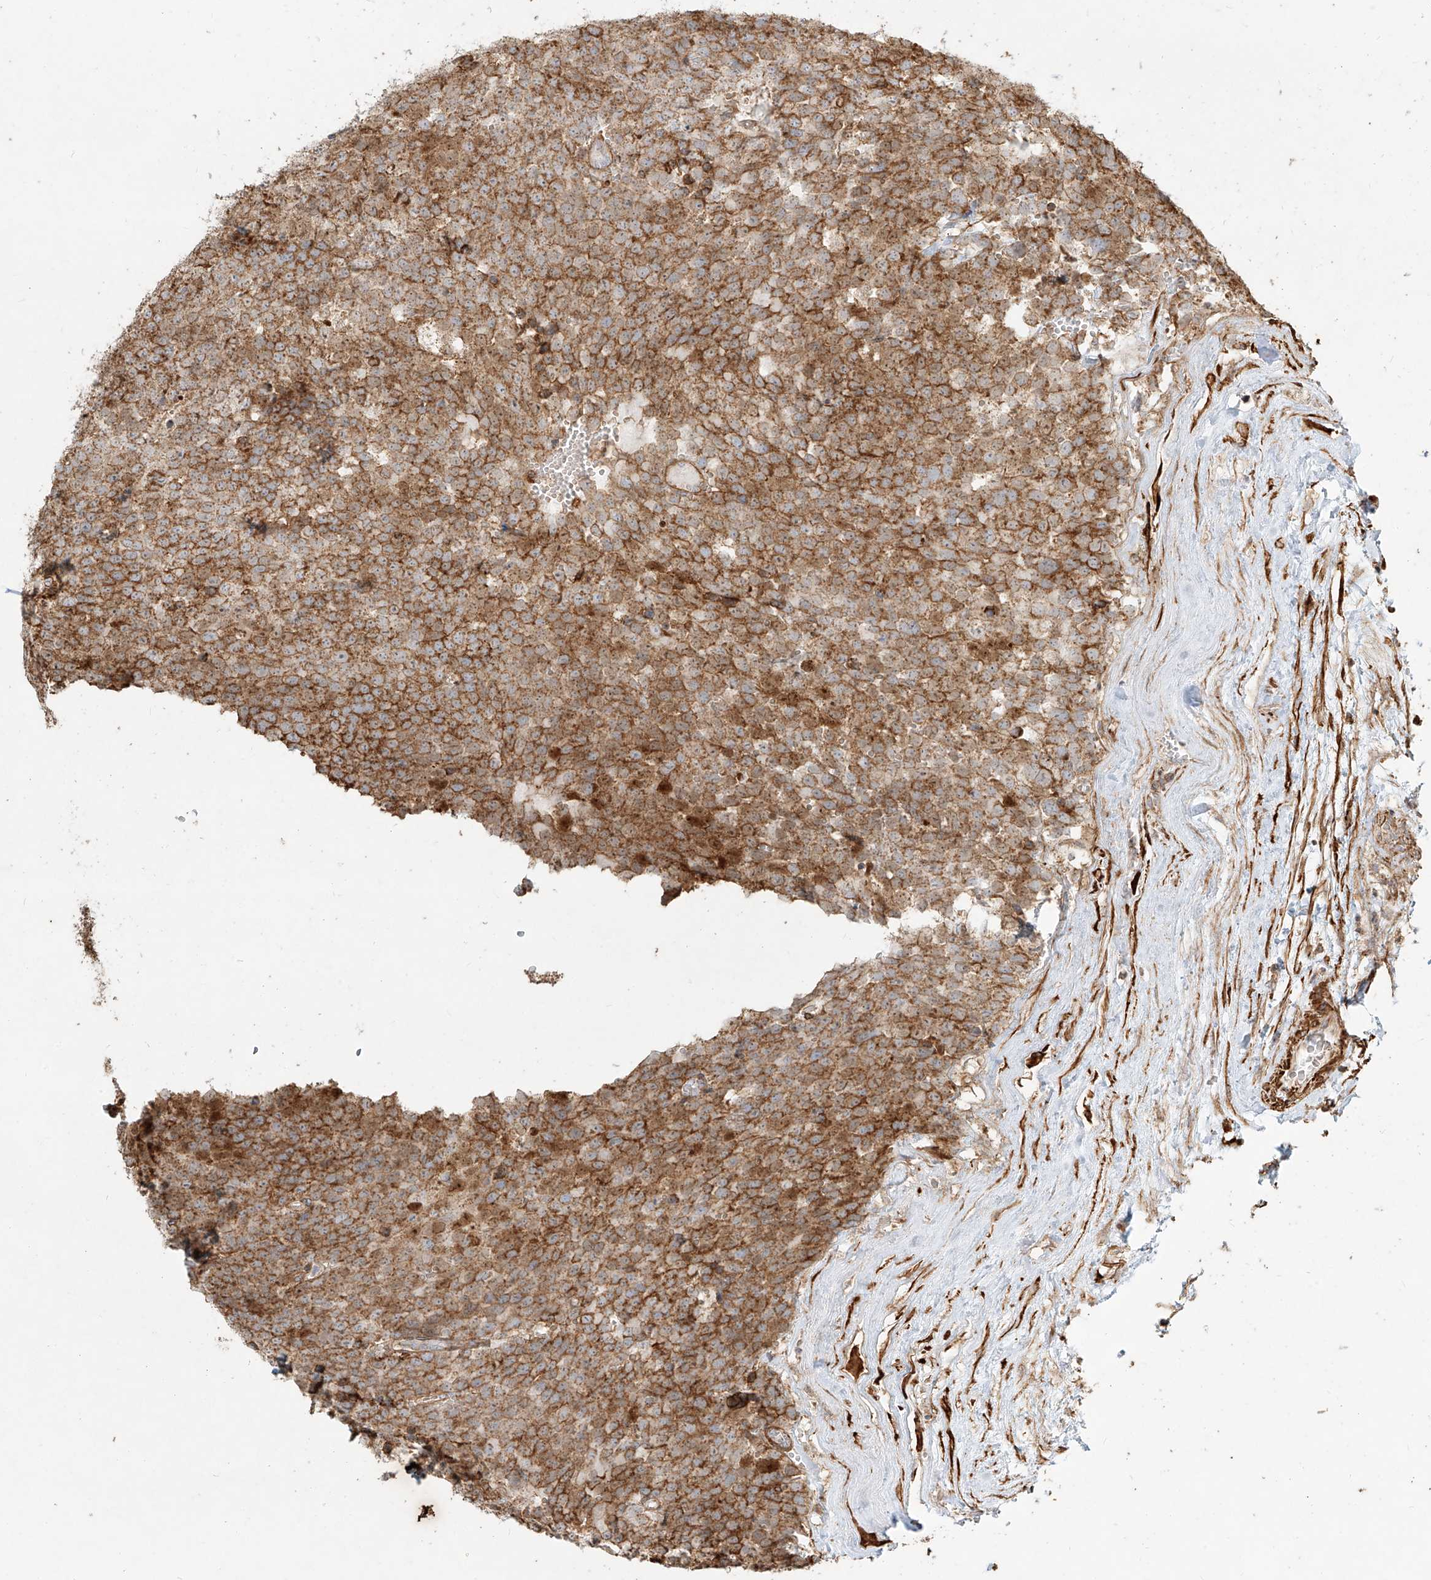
{"staining": {"intensity": "moderate", "quantity": ">75%", "location": "cytoplasmic/membranous"}, "tissue": "testis cancer", "cell_type": "Tumor cells", "image_type": "cancer", "snomed": [{"axis": "morphology", "description": "Seminoma, NOS"}, {"axis": "topography", "description": "Testis"}], "caption": "Tumor cells exhibit moderate cytoplasmic/membranous positivity in approximately >75% of cells in testis cancer. (Brightfield microscopy of DAB IHC at high magnification).", "gene": "MTX2", "patient": {"sex": "male", "age": 71}}